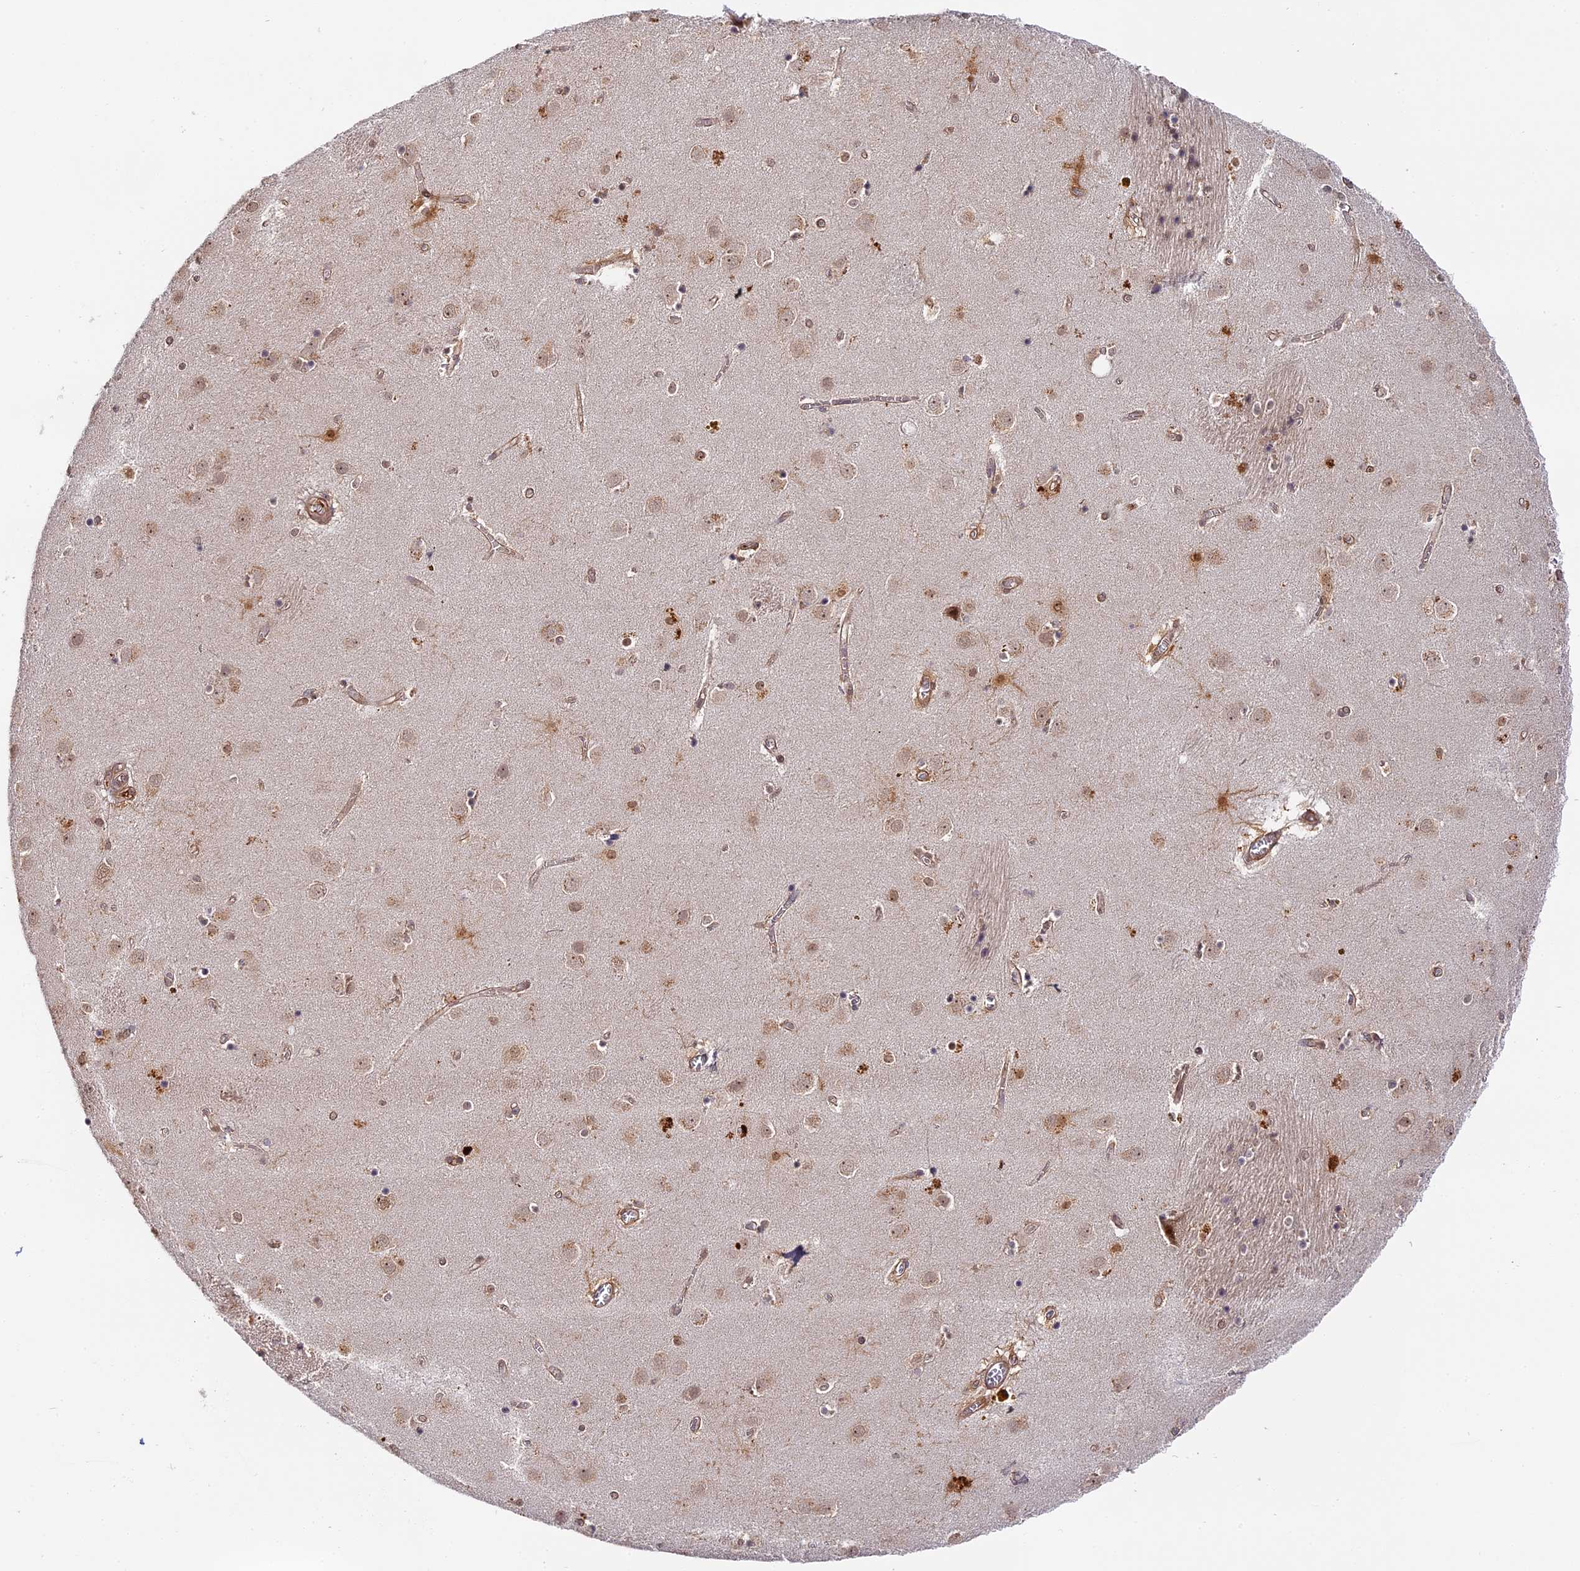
{"staining": {"intensity": "weak", "quantity": "<25%", "location": "nuclear"}, "tissue": "caudate", "cell_type": "Glial cells", "image_type": "normal", "snomed": [{"axis": "morphology", "description": "Normal tissue, NOS"}, {"axis": "topography", "description": "Lateral ventricle wall"}], "caption": "The photomicrograph exhibits no staining of glial cells in normal caudate. (Brightfield microscopy of DAB (3,3'-diaminobenzidine) immunohistochemistry (IHC) at high magnification).", "gene": "IMPACT", "patient": {"sex": "male", "age": 70}}